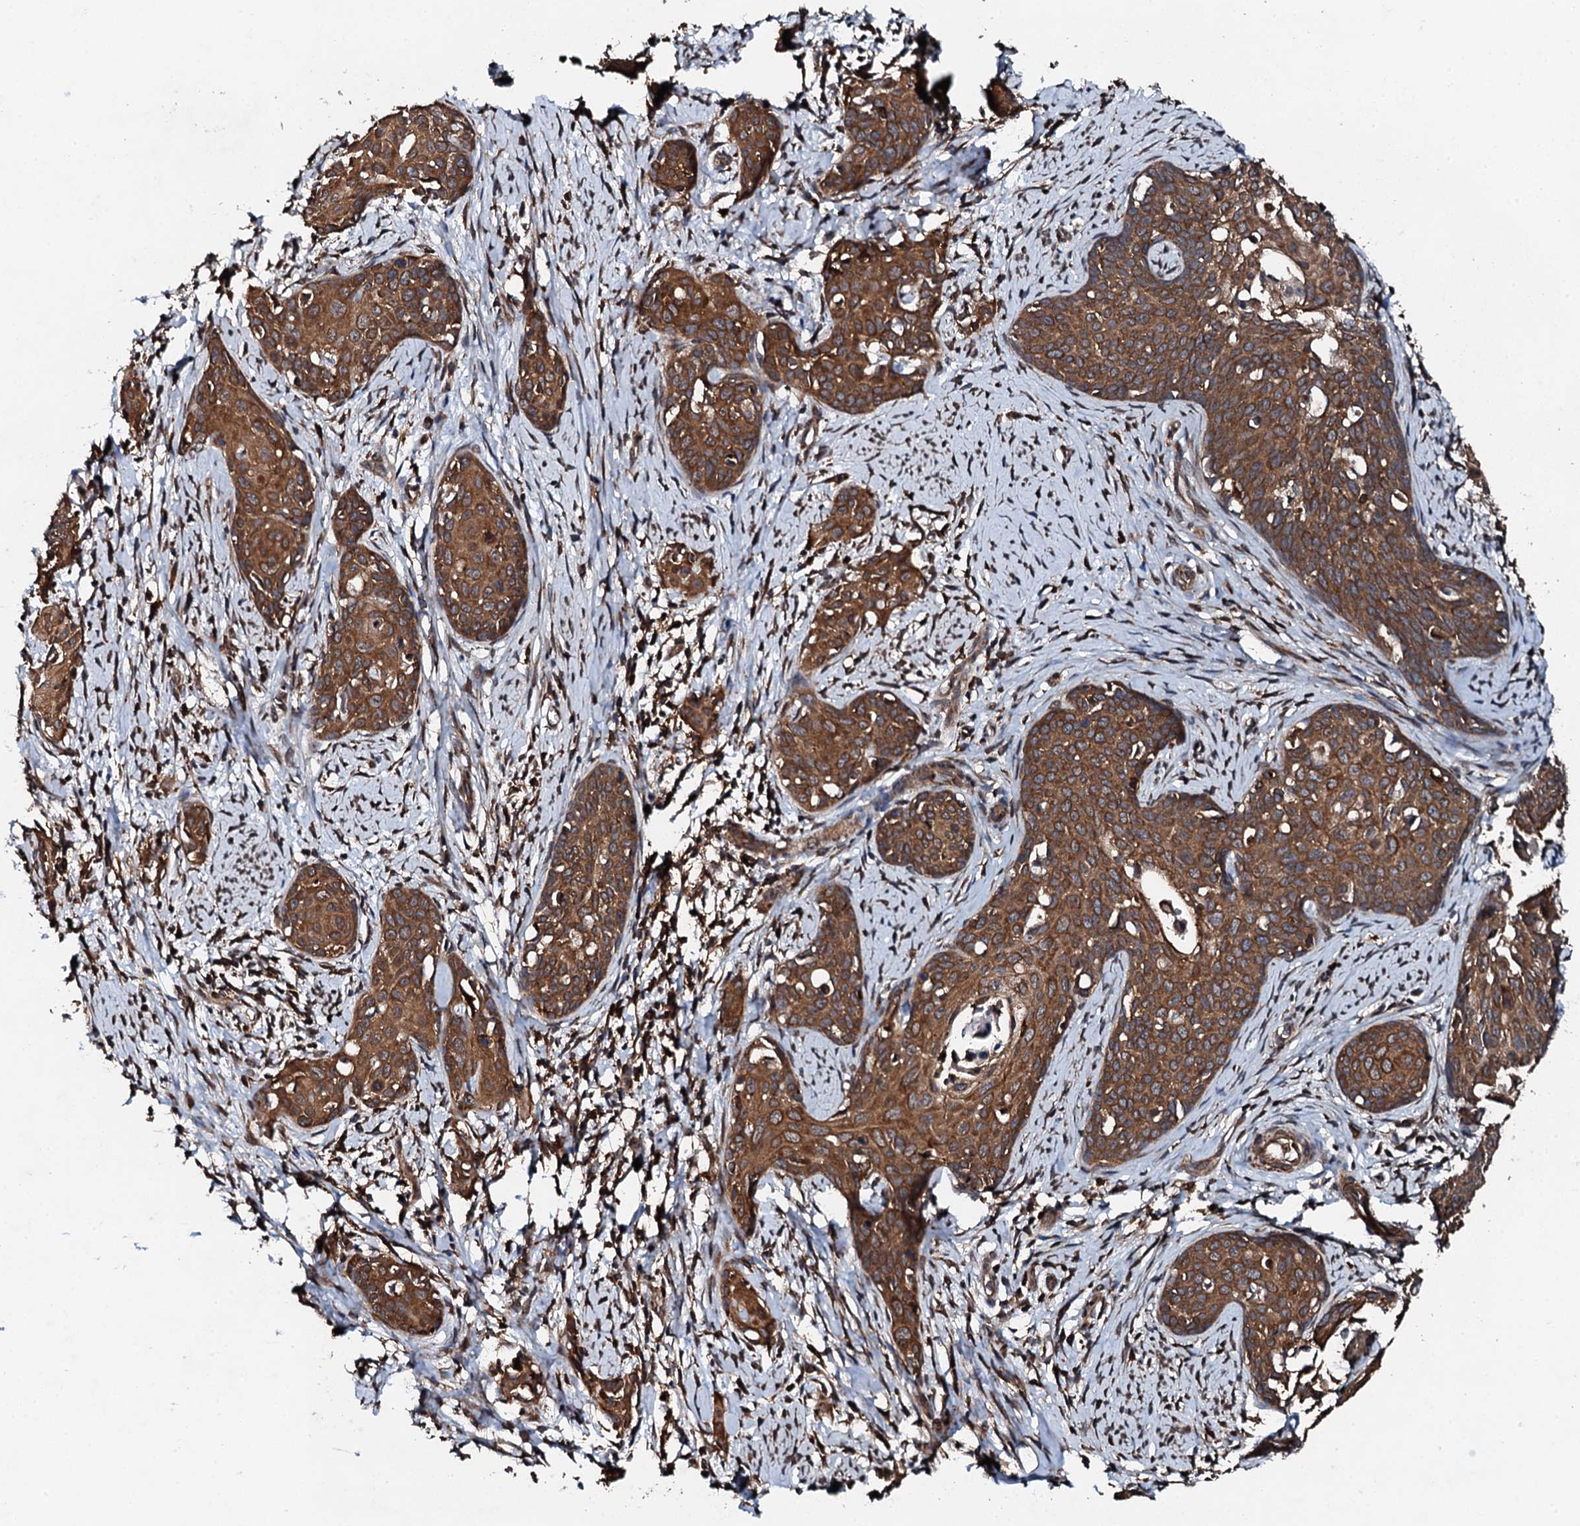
{"staining": {"intensity": "moderate", "quantity": ">75%", "location": "cytoplasmic/membranous"}, "tissue": "cervical cancer", "cell_type": "Tumor cells", "image_type": "cancer", "snomed": [{"axis": "morphology", "description": "Squamous cell carcinoma, NOS"}, {"axis": "topography", "description": "Cervix"}], "caption": "Cervical squamous cell carcinoma was stained to show a protein in brown. There is medium levels of moderate cytoplasmic/membranous staining in about >75% of tumor cells.", "gene": "EDC4", "patient": {"sex": "female", "age": 52}}